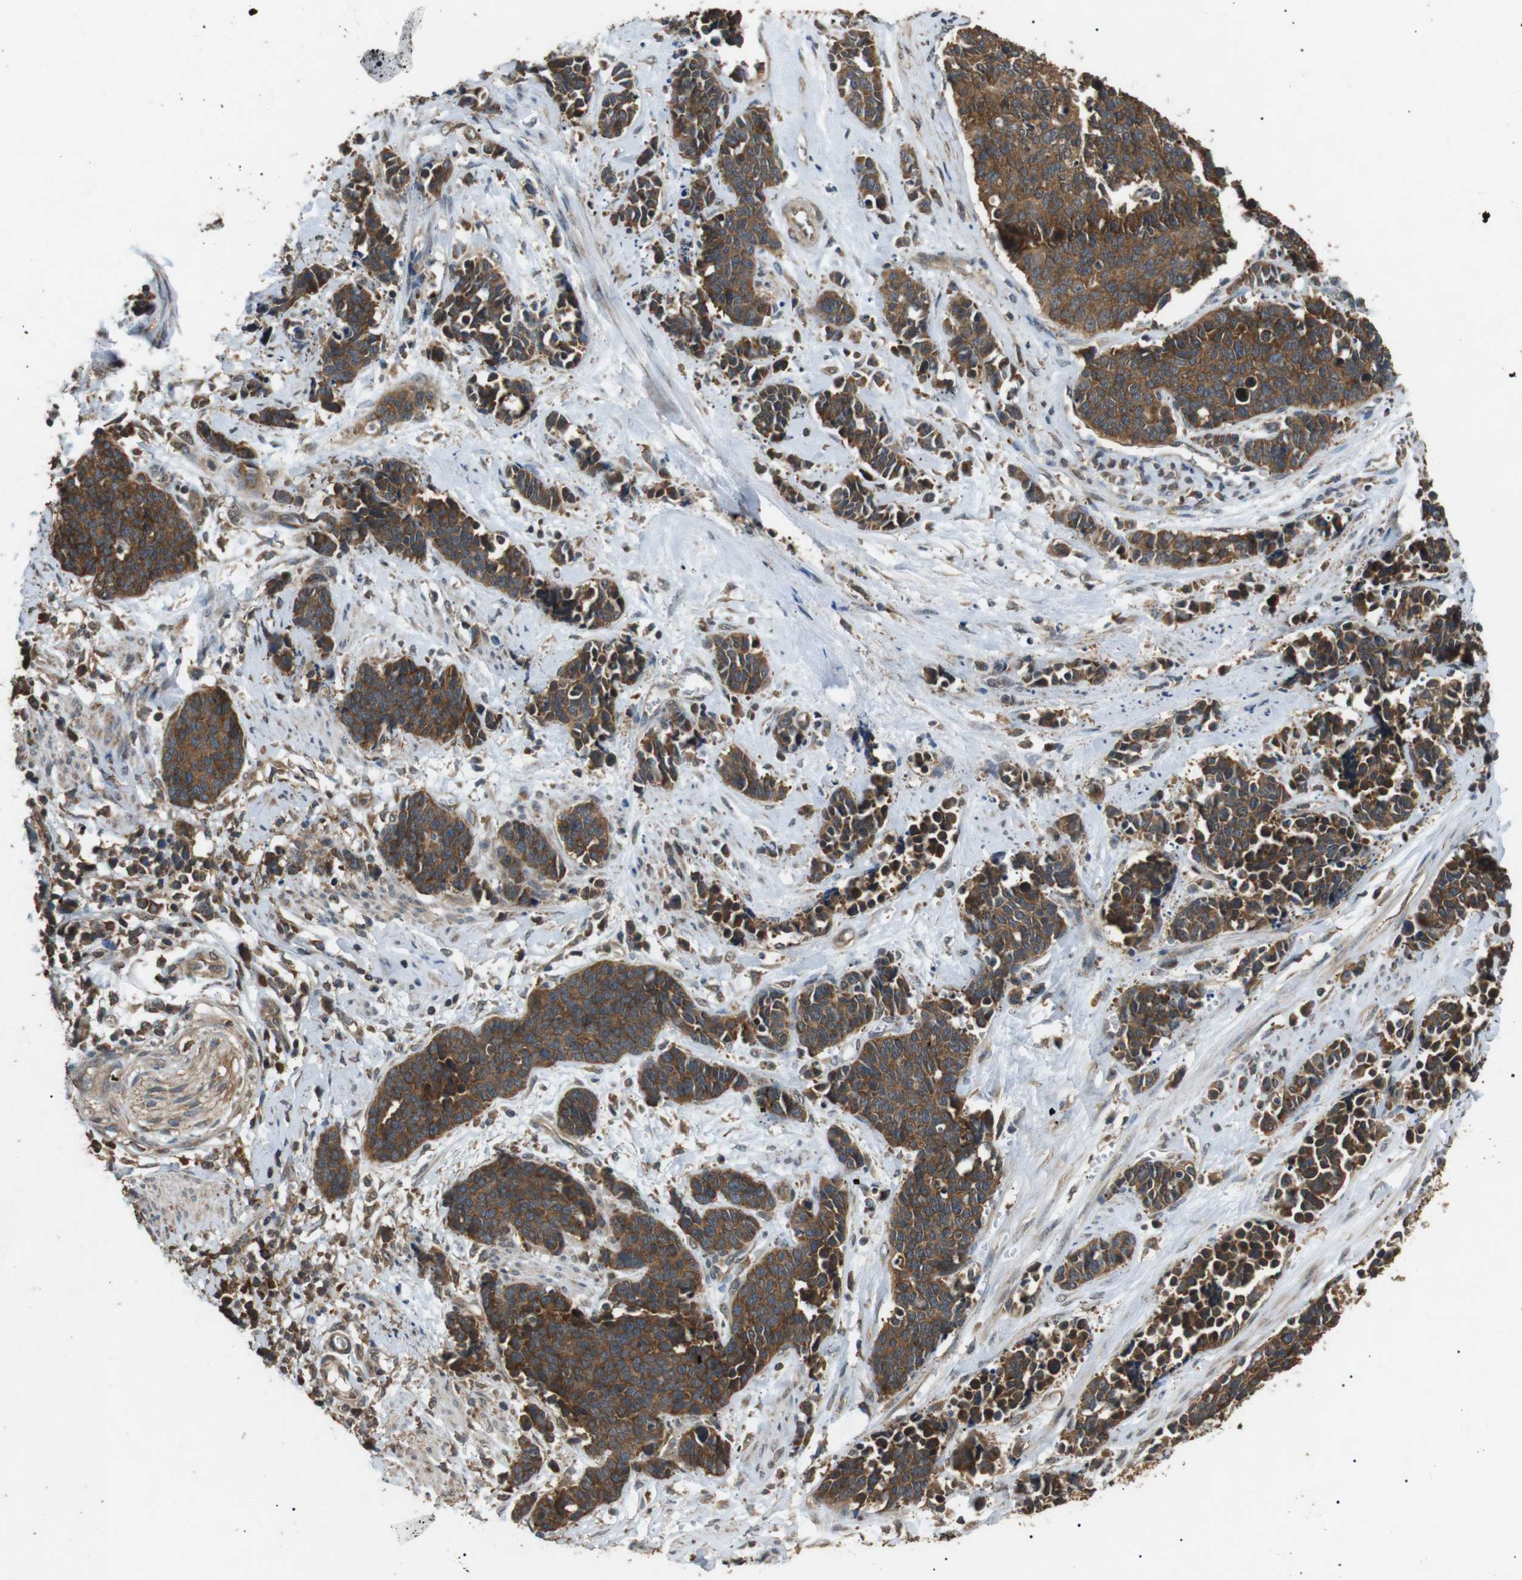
{"staining": {"intensity": "strong", "quantity": ">75%", "location": "cytoplasmic/membranous"}, "tissue": "cervical cancer", "cell_type": "Tumor cells", "image_type": "cancer", "snomed": [{"axis": "morphology", "description": "Squamous cell carcinoma, NOS"}, {"axis": "topography", "description": "Cervix"}], "caption": "This is an image of IHC staining of cervical cancer (squamous cell carcinoma), which shows strong staining in the cytoplasmic/membranous of tumor cells.", "gene": "TBC1D15", "patient": {"sex": "female", "age": 35}}